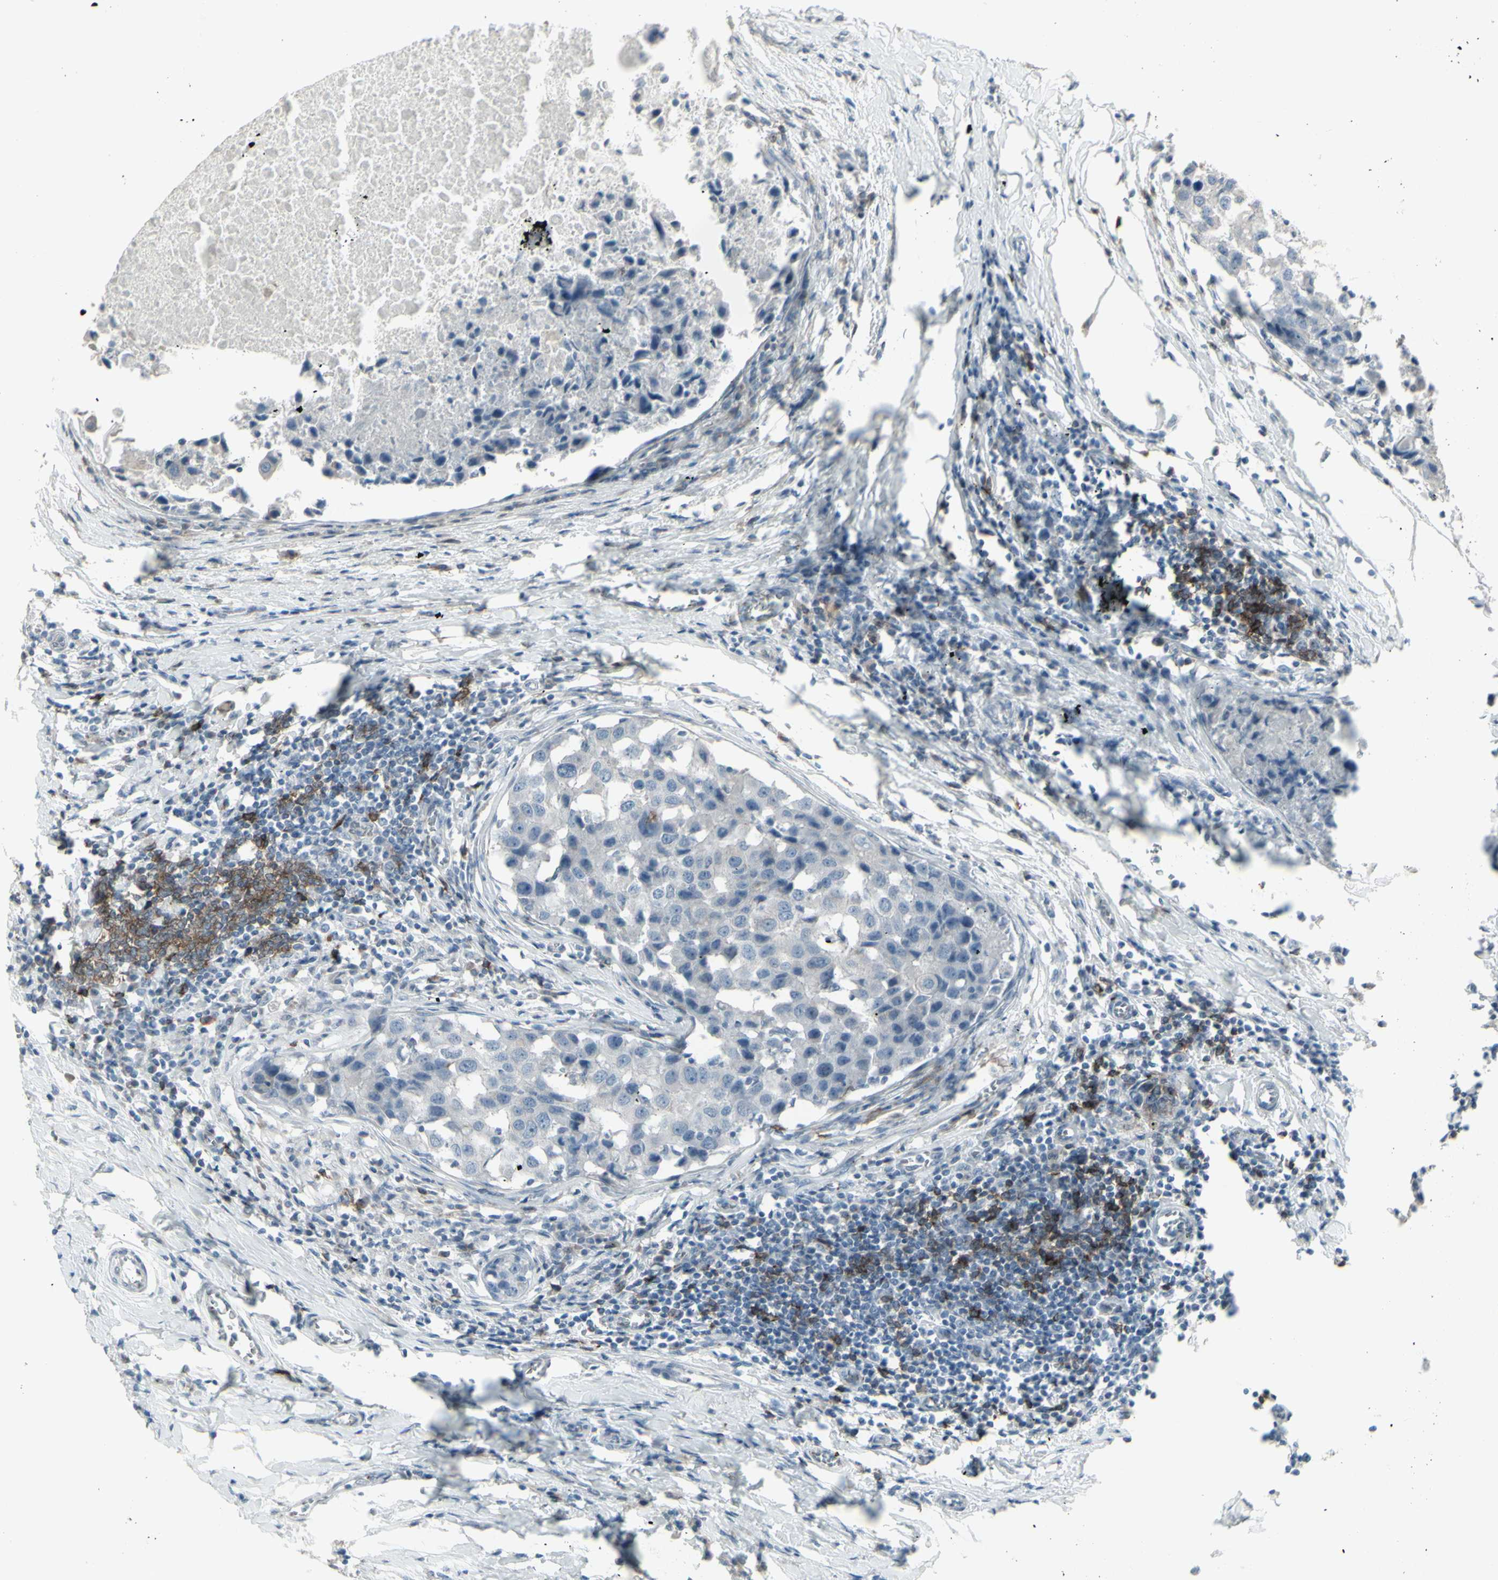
{"staining": {"intensity": "negative", "quantity": "none", "location": "none"}, "tissue": "breast cancer", "cell_type": "Tumor cells", "image_type": "cancer", "snomed": [{"axis": "morphology", "description": "Duct carcinoma"}, {"axis": "topography", "description": "Breast"}], "caption": "A high-resolution histopathology image shows immunohistochemistry staining of breast cancer, which shows no significant positivity in tumor cells.", "gene": "CD79B", "patient": {"sex": "female", "age": 27}}